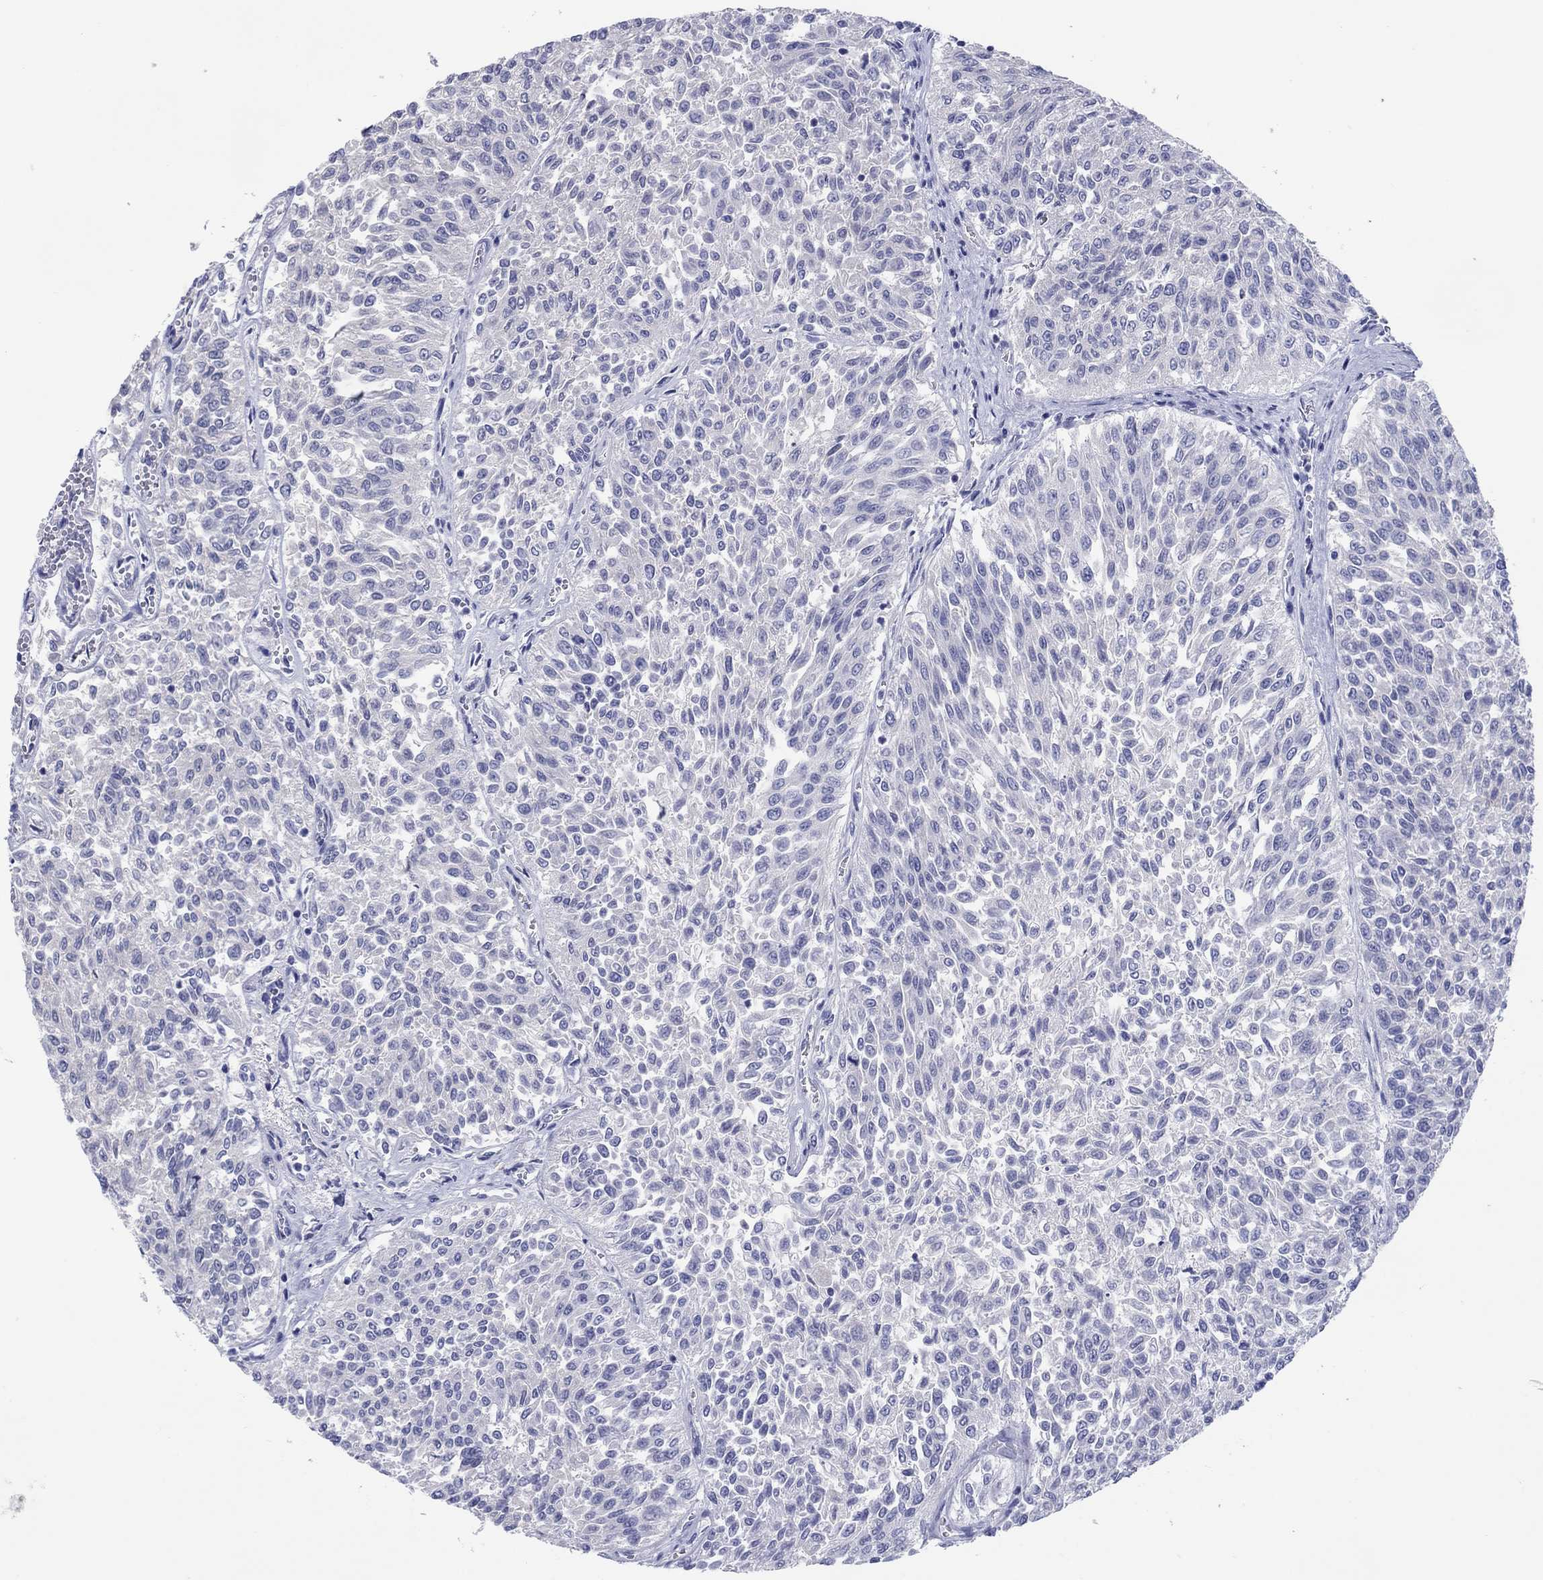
{"staining": {"intensity": "negative", "quantity": "none", "location": "none"}, "tissue": "urothelial cancer", "cell_type": "Tumor cells", "image_type": "cancer", "snomed": [{"axis": "morphology", "description": "Urothelial carcinoma, Low grade"}, {"axis": "topography", "description": "Urinary bladder"}], "caption": "A histopathology image of human low-grade urothelial carcinoma is negative for staining in tumor cells.", "gene": "ERICH3", "patient": {"sex": "male", "age": 78}}